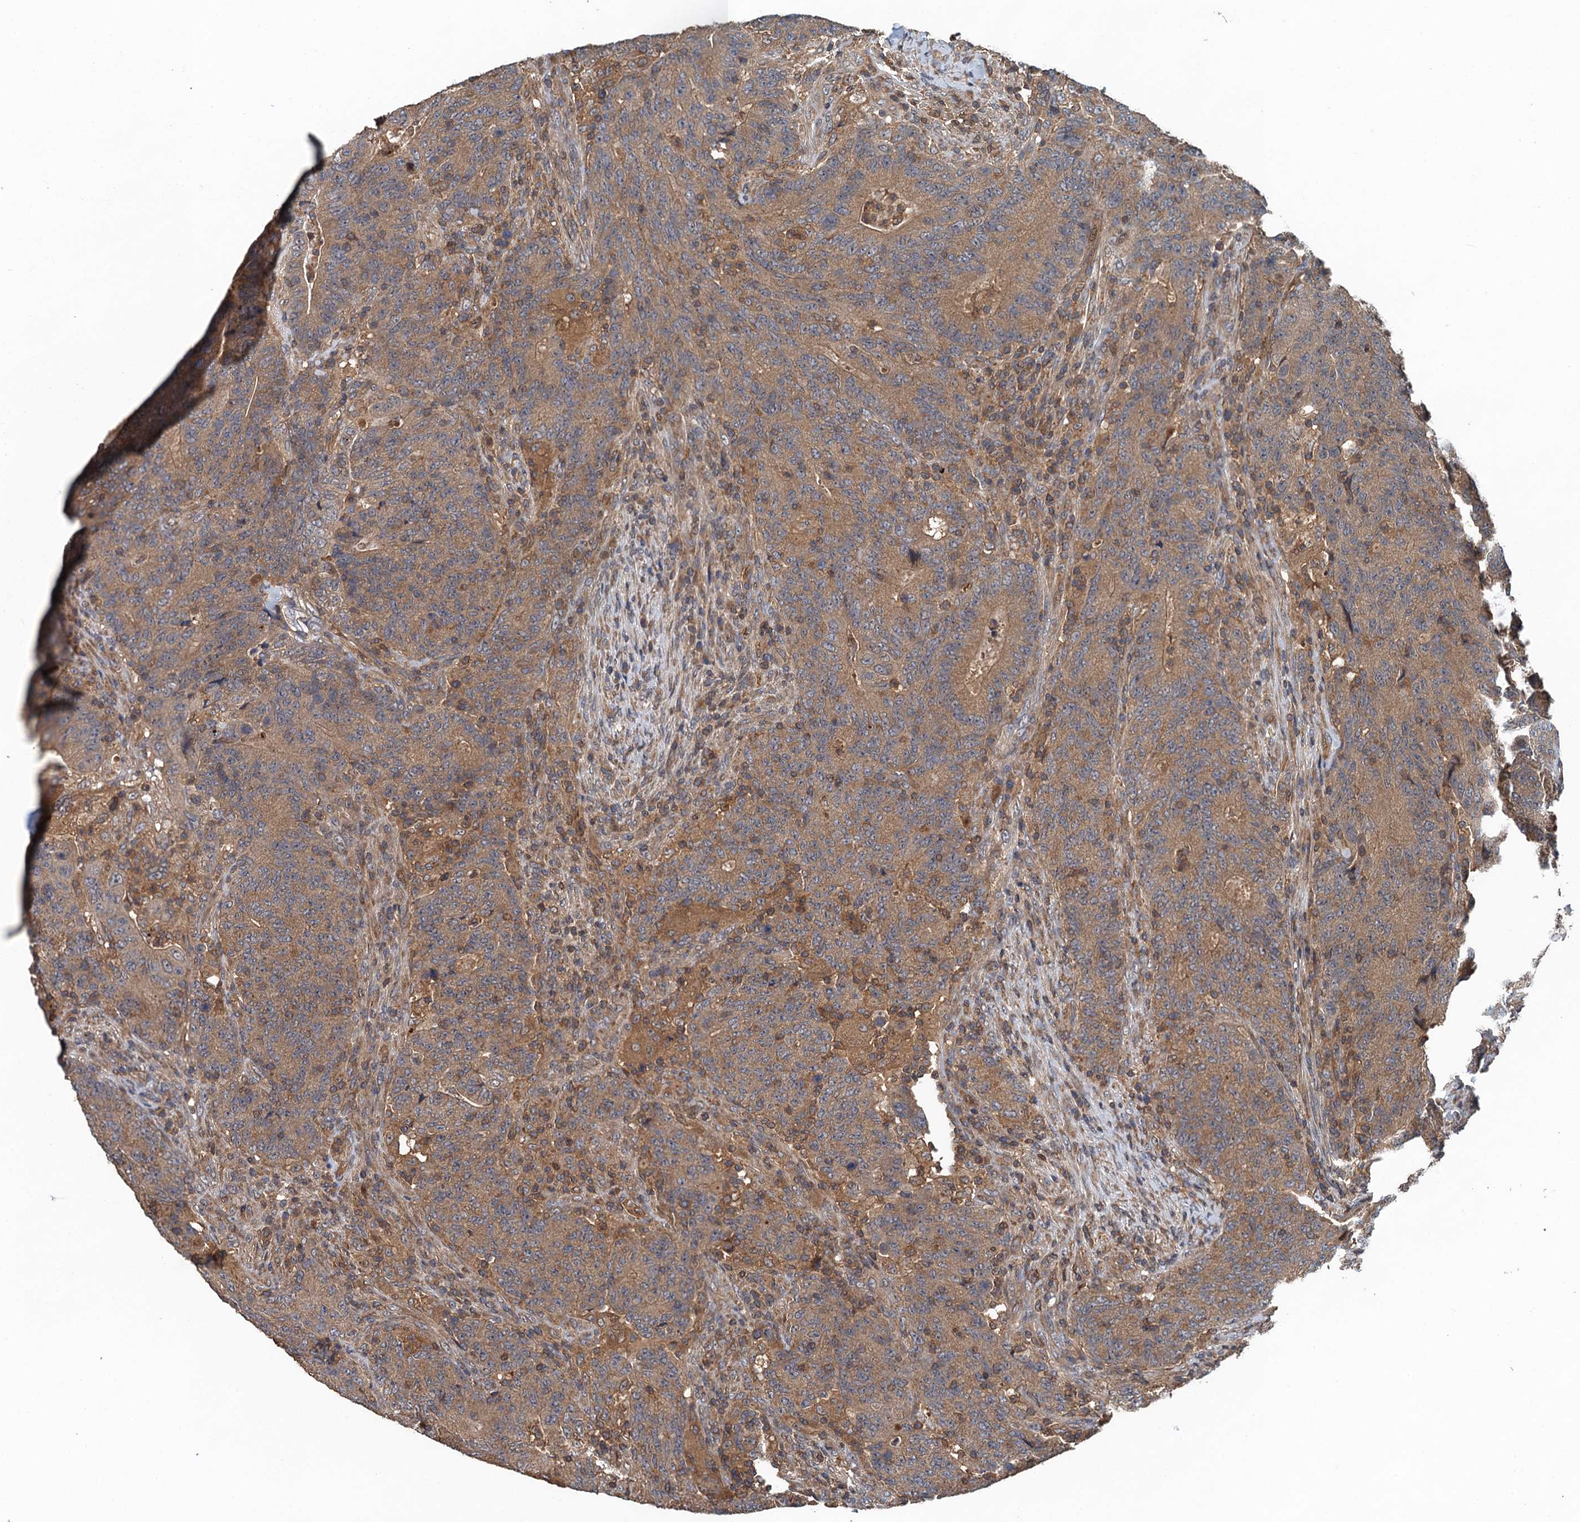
{"staining": {"intensity": "moderate", "quantity": ">75%", "location": "cytoplasmic/membranous"}, "tissue": "colorectal cancer", "cell_type": "Tumor cells", "image_type": "cancer", "snomed": [{"axis": "morphology", "description": "Adenocarcinoma, NOS"}, {"axis": "topography", "description": "Colon"}], "caption": "The photomicrograph exhibits immunohistochemical staining of colorectal adenocarcinoma. There is moderate cytoplasmic/membranous expression is appreciated in approximately >75% of tumor cells.", "gene": "BORCS5", "patient": {"sex": "female", "age": 75}}